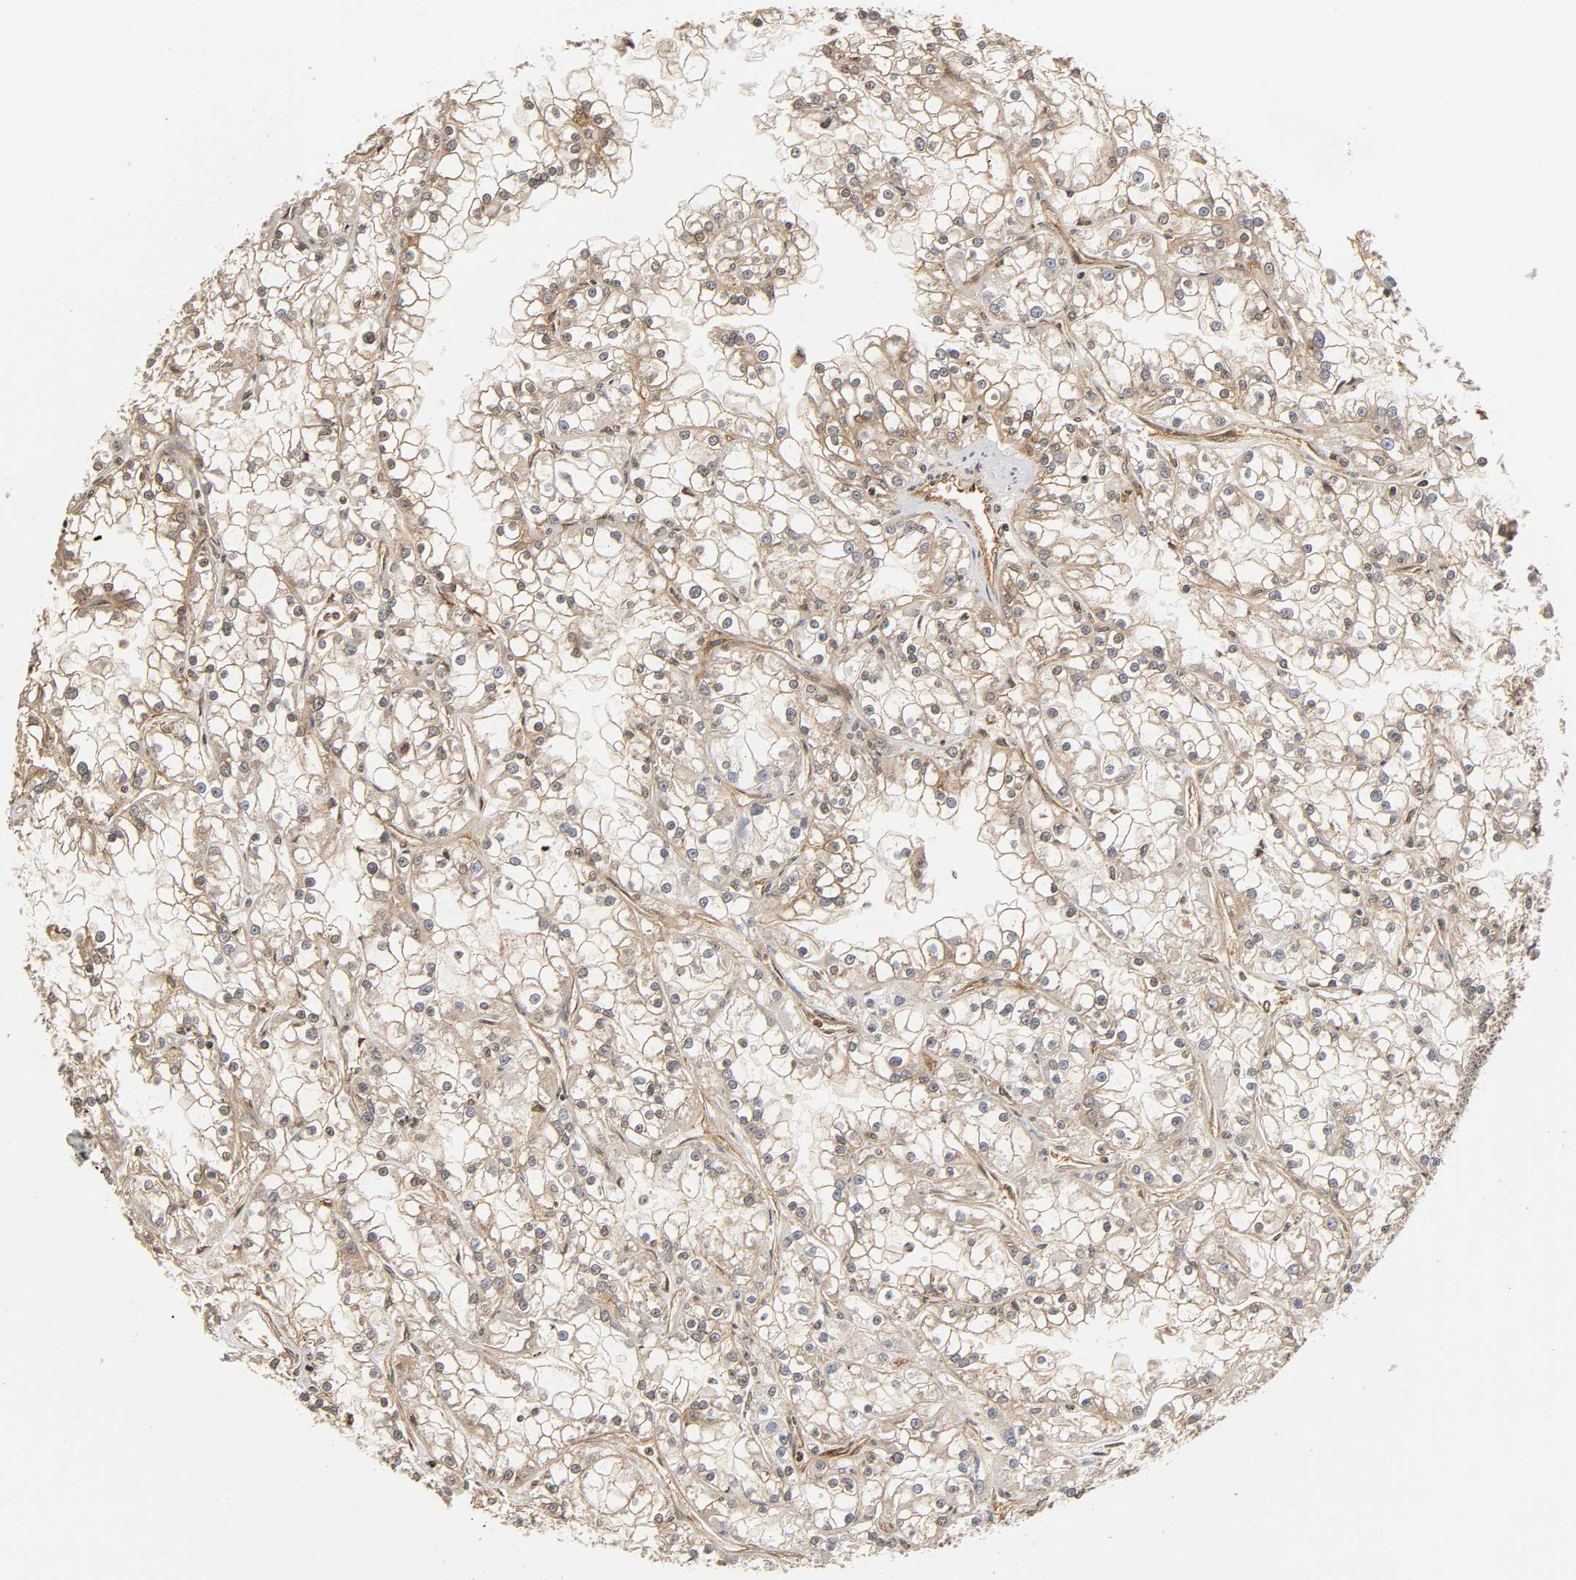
{"staining": {"intensity": "weak", "quantity": "25%-75%", "location": "cytoplasmic/membranous"}, "tissue": "renal cancer", "cell_type": "Tumor cells", "image_type": "cancer", "snomed": [{"axis": "morphology", "description": "Adenocarcinoma, NOS"}, {"axis": "topography", "description": "Kidney"}], "caption": "Renal cancer (adenocarcinoma) stained with immunohistochemistry (IHC) exhibits weak cytoplasmic/membranous expression in about 25%-75% of tumor cells.", "gene": "ITGAV", "patient": {"sex": "female", "age": 52}}